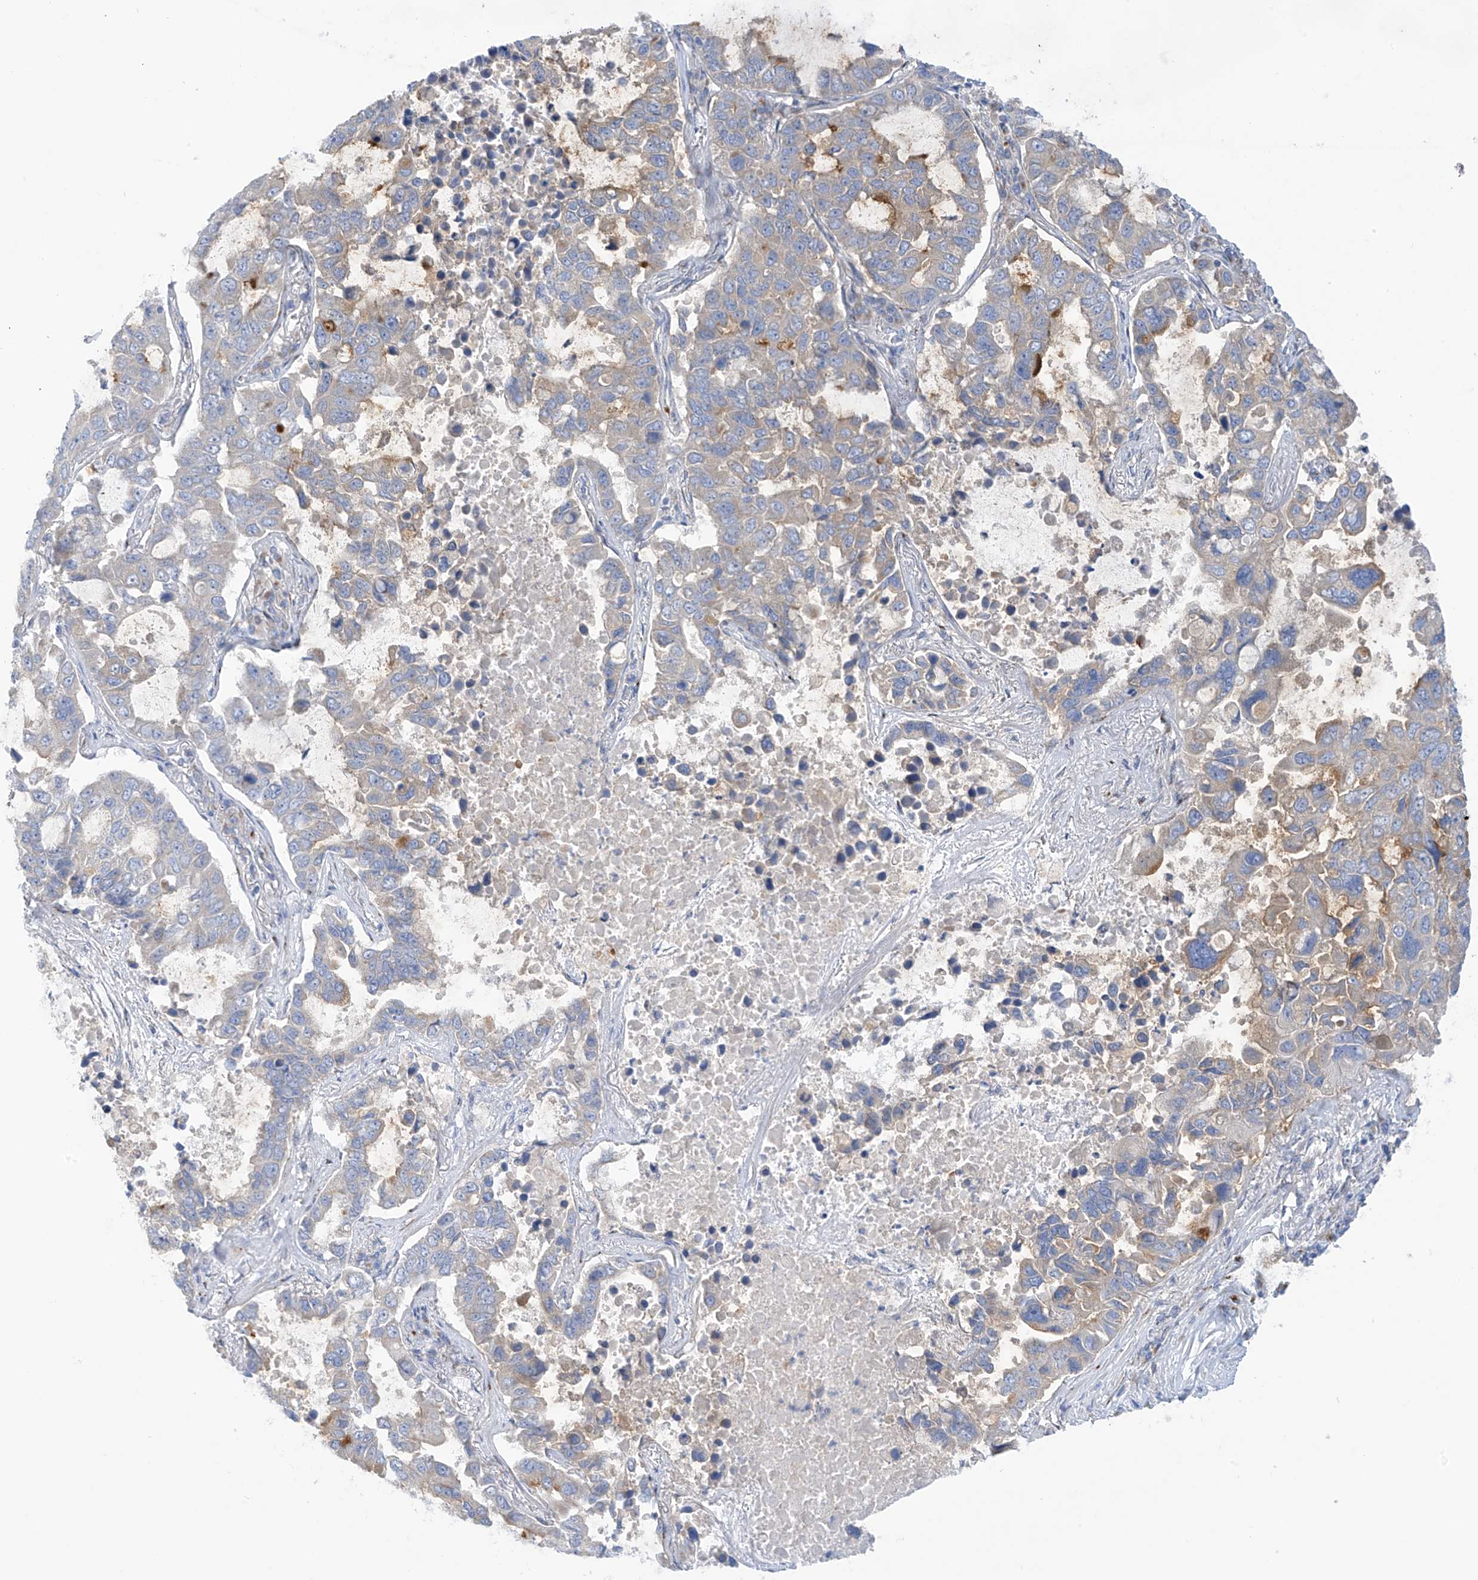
{"staining": {"intensity": "moderate", "quantity": "<25%", "location": "cytoplasmic/membranous"}, "tissue": "lung cancer", "cell_type": "Tumor cells", "image_type": "cancer", "snomed": [{"axis": "morphology", "description": "Adenocarcinoma, NOS"}, {"axis": "topography", "description": "Lung"}], "caption": "Approximately <25% of tumor cells in lung cancer demonstrate moderate cytoplasmic/membranous protein staining as visualized by brown immunohistochemical staining.", "gene": "TRMT2B", "patient": {"sex": "male", "age": 64}}